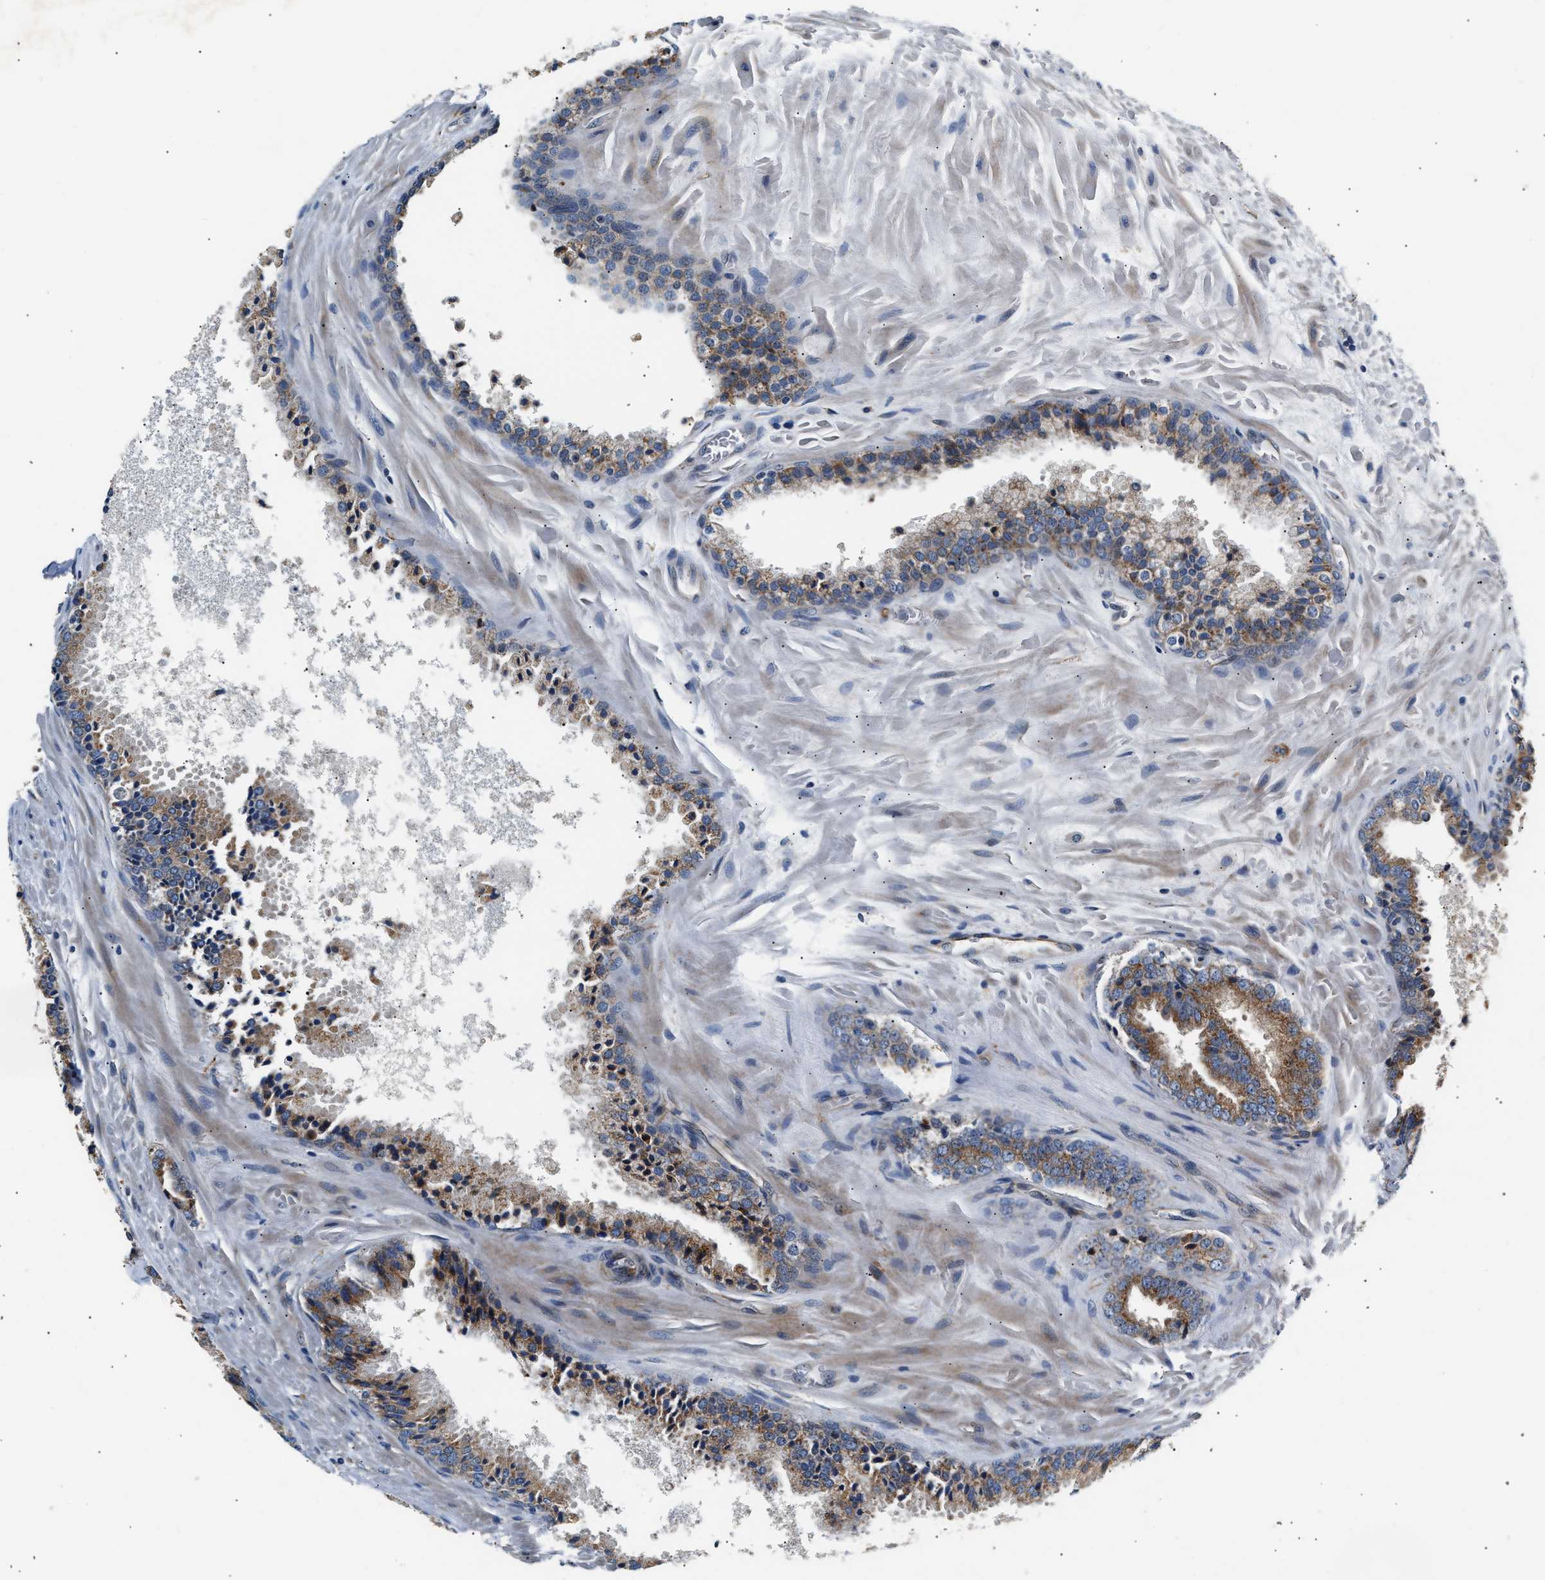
{"staining": {"intensity": "moderate", "quantity": "25%-75%", "location": "cytoplasmic/membranous"}, "tissue": "prostate cancer", "cell_type": "Tumor cells", "image_type": "cancer", "snomed": [{"axis": "morphology", "description": "Adenocarcinoma, High grade"}, {"axis": "topography", "description": "Prostate"}], "caption": "High-grade adenocarcinoma (prostate) stained with immunohistochemistry (IHC) shows moderate cytoplasmic/membranous expression in approximately 25%-75% of tumor cells.", "gene": "IFT74", "patient": {"sex": "male", "age": 65}}